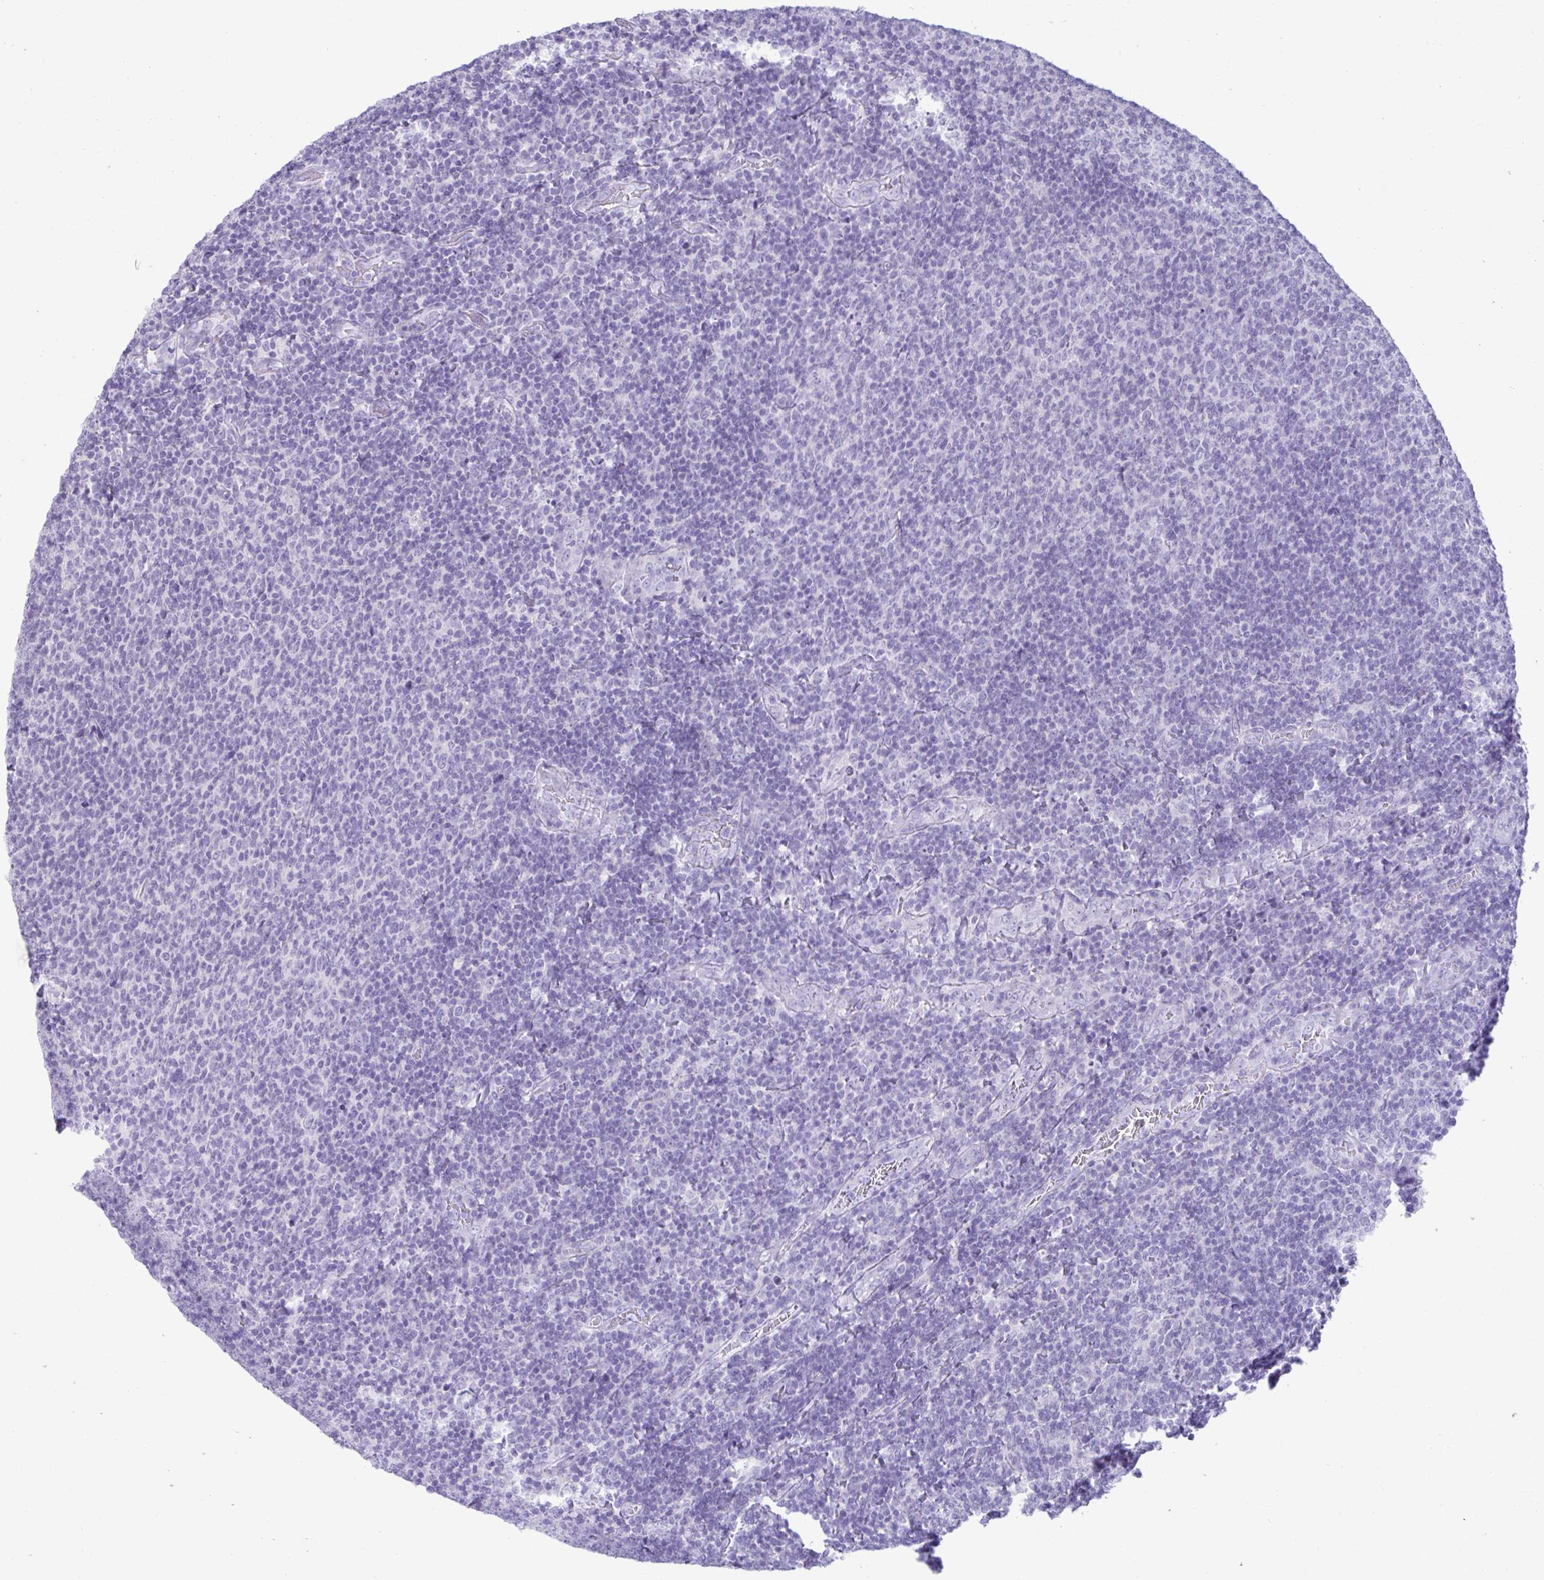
{"staining": {"intensity": "negative", "quantity": "none", "location": "none"}, "tissue": "lymphoma", "cell_type": "Tumor cells", "image_type": "cancer", "snomed": [{"axis": "morphology", "description": "Malignant lymphoma, non-Hodgkin's type, Low grade"}, {"axis": "topography", "description": "Lymph node"}], "caption": "High power microscopy micrograph of an IHC photomicrograph of low-grade malignant lymphoma, non-Hodgkin's type, revealing no significant positivity in tumor cells.", "gene": "PSCA", "patient": {"sex": "male", "age": 52}}